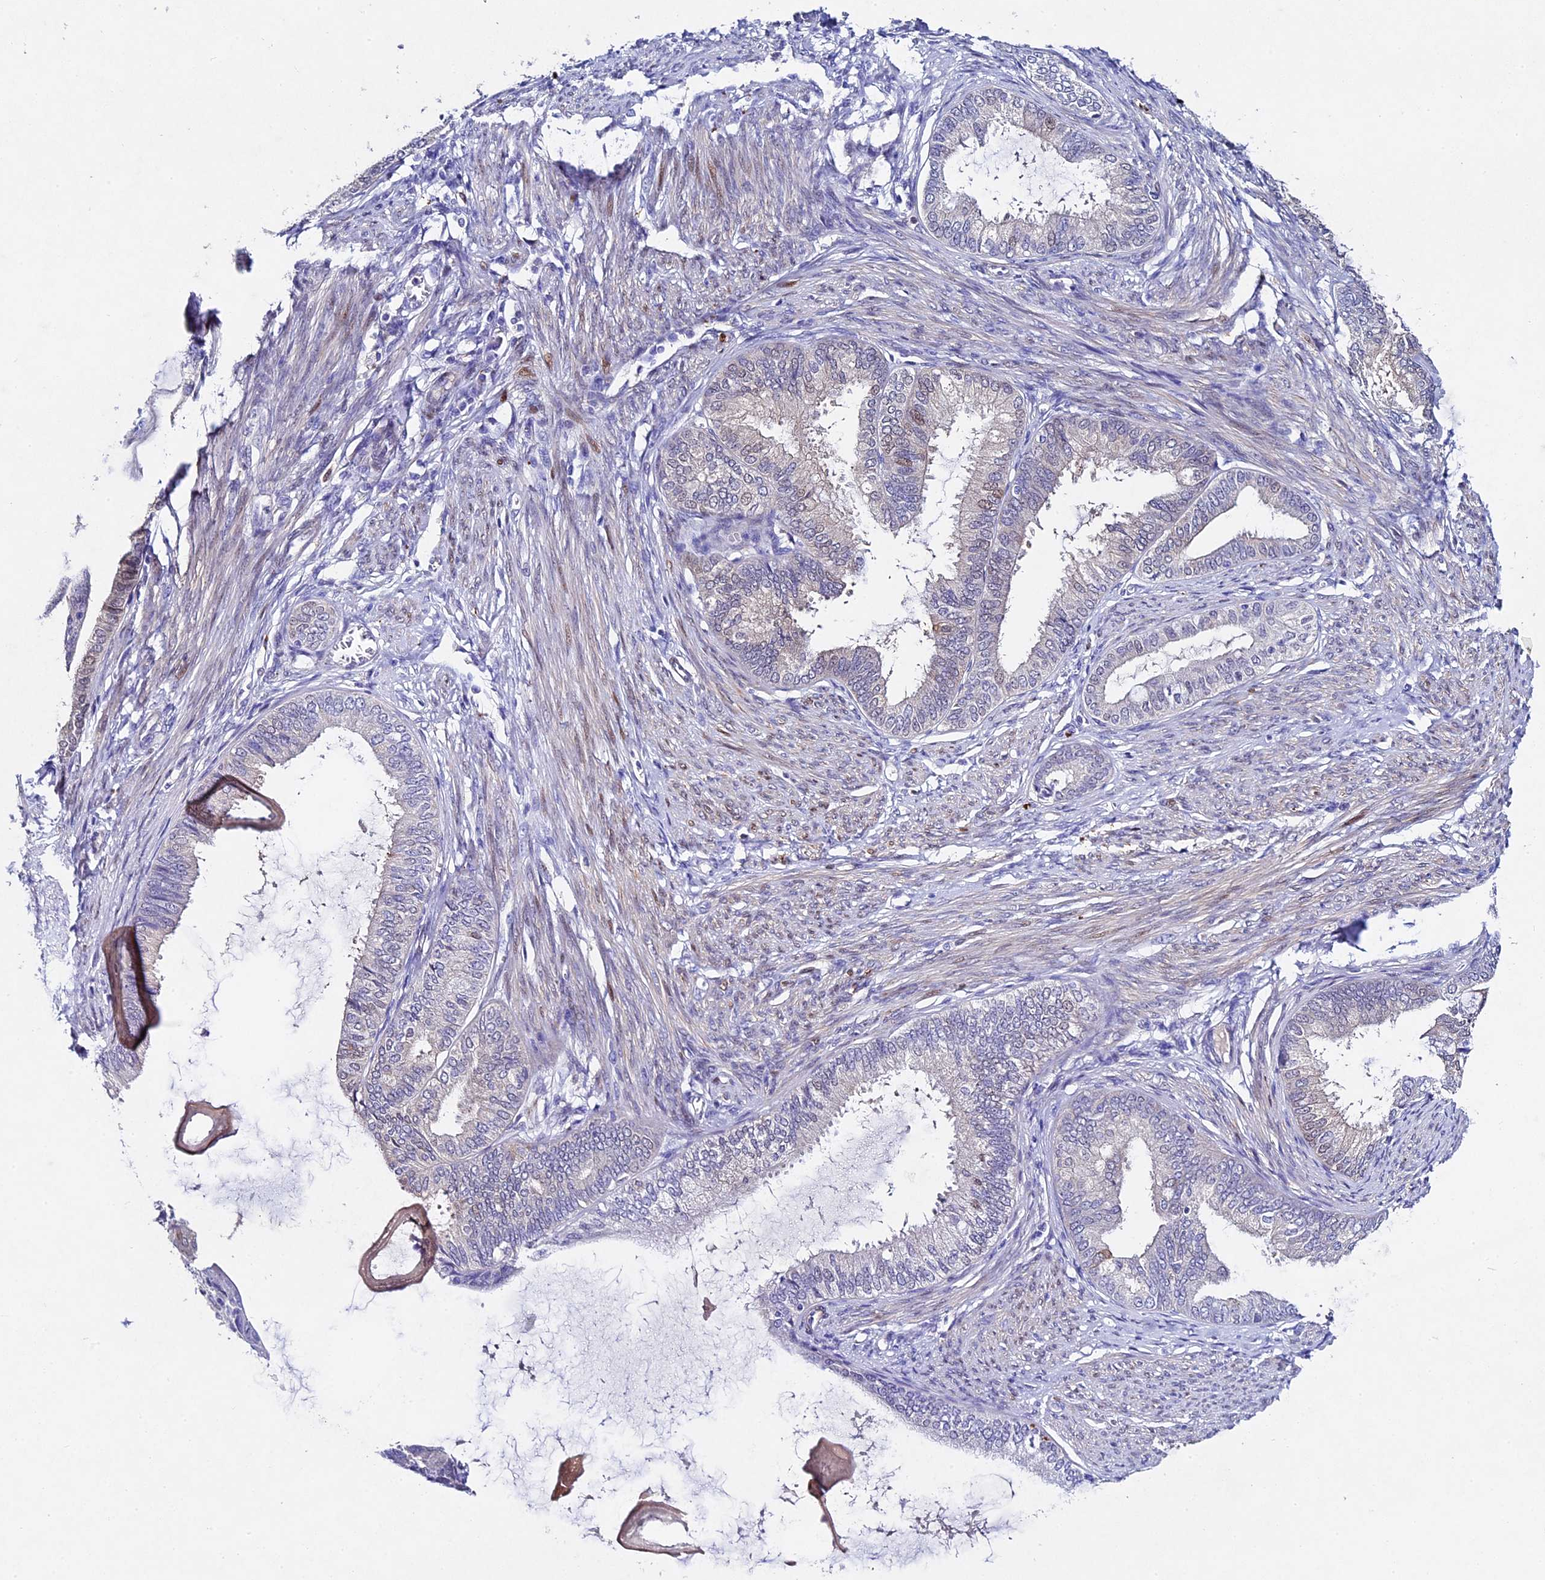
{"staining": {"intensity": "weak", "quantity": "<25%", "location": "nuclear"}, "tissue": "endometrial cancer", "cell_type": "Tumor cells", "image_type": "cancer", "snomed": [{"axis": "morphology", "description": "Adenocarcinoma, NOS"}, {"axis": "topography", "description": "Endometrium"}], "caption": "The photomicrograph displays no staining of tumor cells in adenocarcinoma (endometrial).", "gene": "TGDS", "patient": {"sex": "female", "age": 86}}